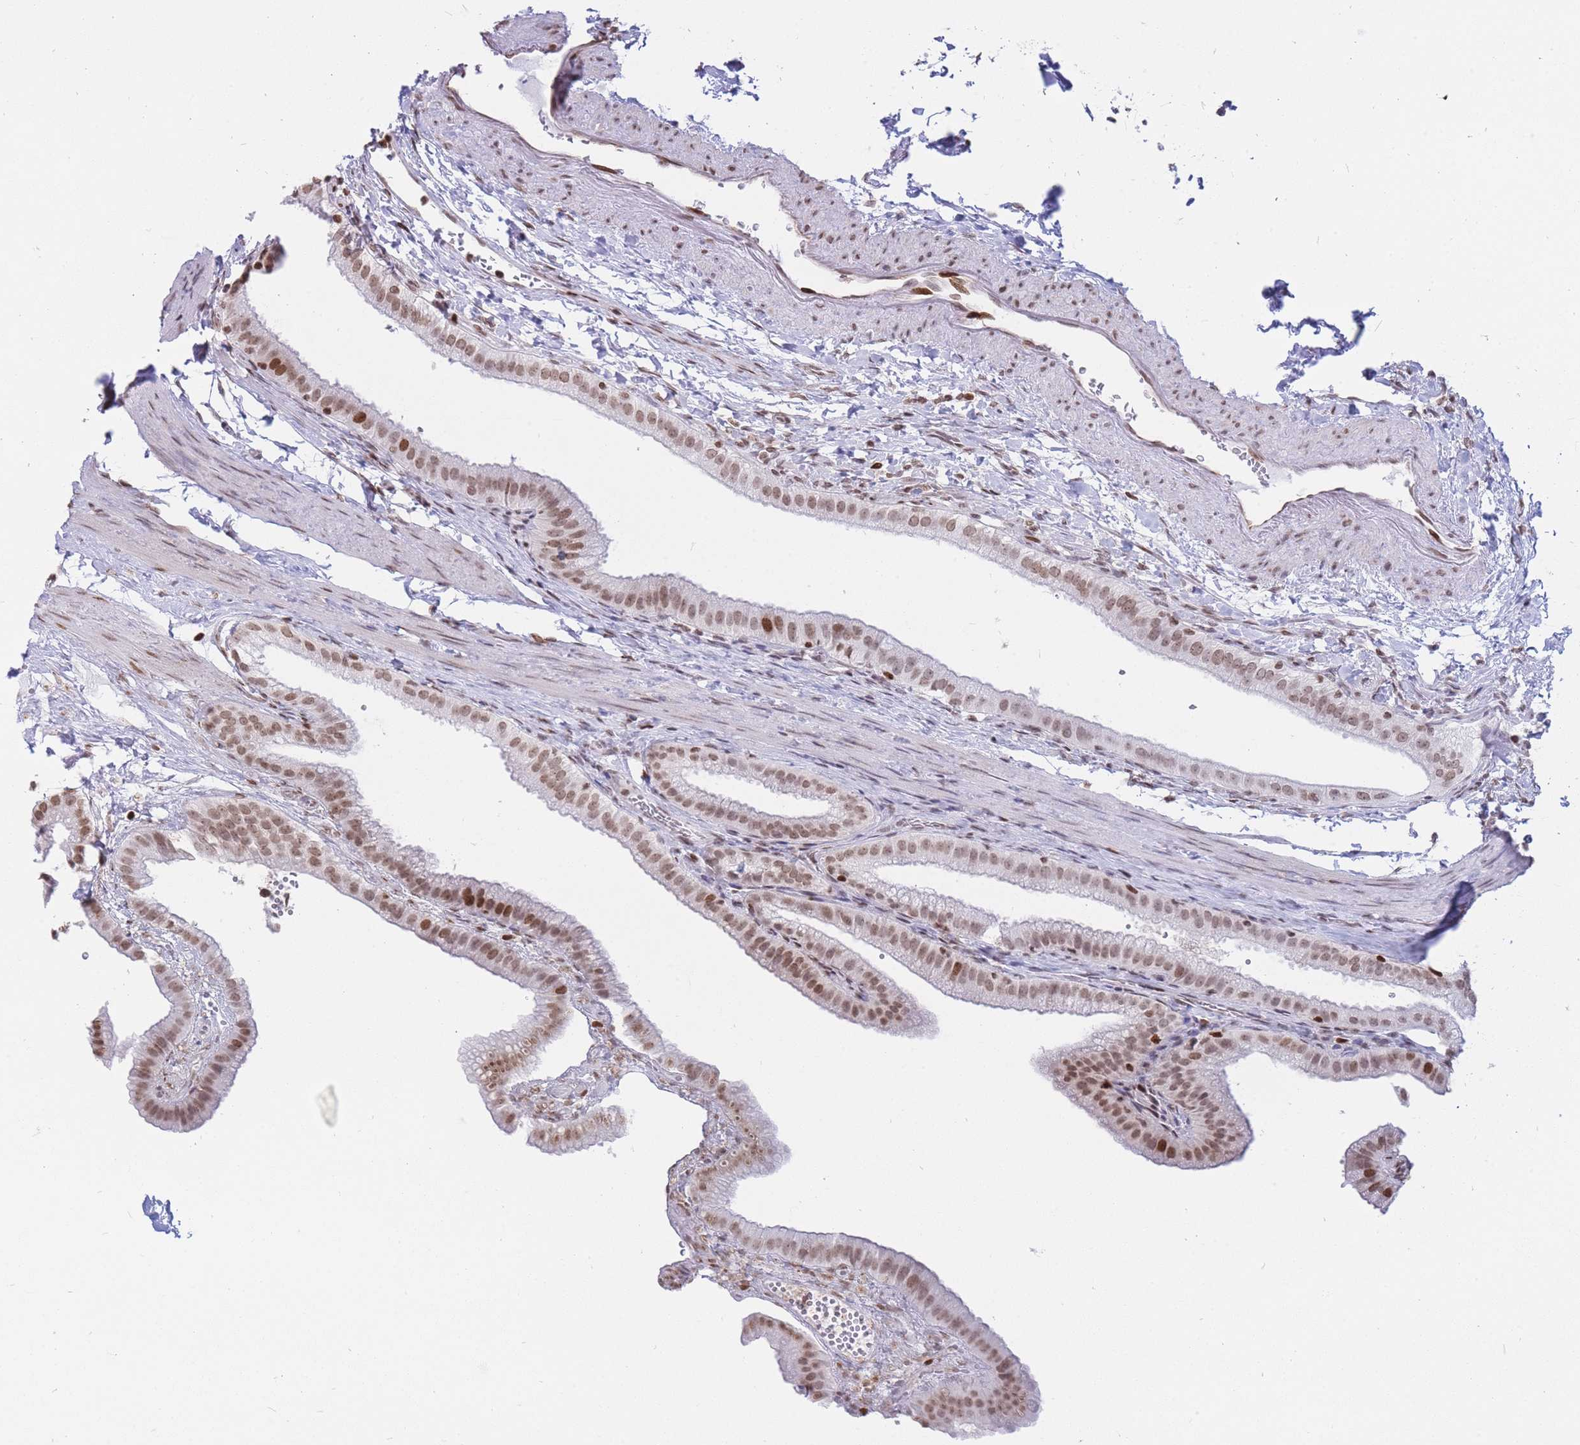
{"staining": {"intensity": "moderate", "quantity": ">75%", "location": "nuclear"}, "tissue": "gallbladder", "cell_type": "Glandular cells", "image_type": "normal", "snomed": [{"axis": "morphology", "description": "Normal tissue, NOS"}, {"axis": "topography", "description": "Gallbladder"}], "caption": "A medium amount of moderate nuclear positivity is seen in approximately >75% of glandular cells in unremarkable gallbladder. The protein of interest is stained brown, and the nuclei are stained in blue (DAB IHC with brightfield microscopy, high magnification).", "gene": "SHISAL1", "patient": {"sex": "female", "age": 61}}